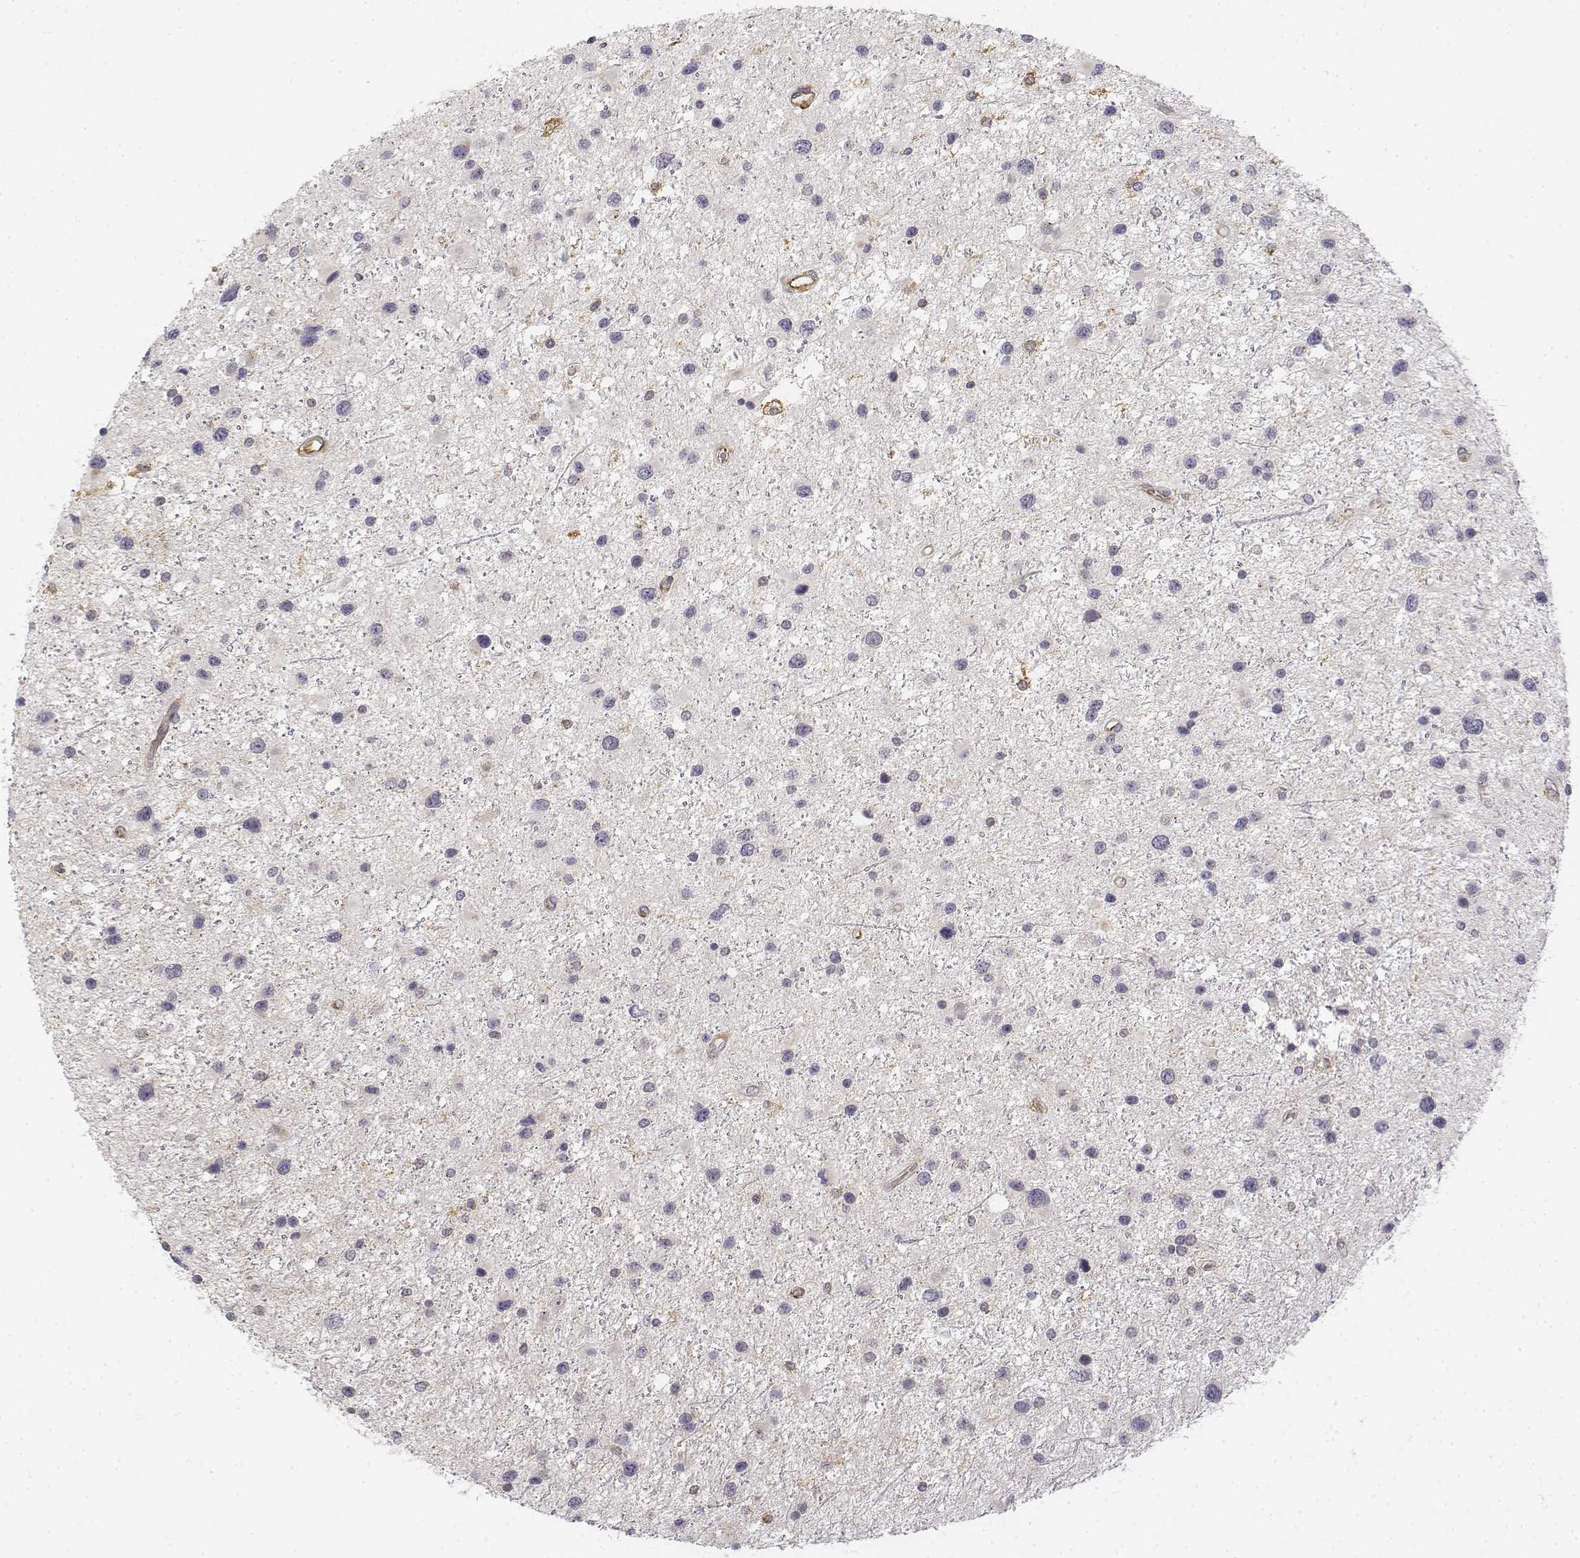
{"staining": {"intensity": "negative", "quantity": "none", "location": "none"}, "tissue": "glioma", "cell_type": "Tumor cells", "image_type": "cancer", "snomed": [{"axis": "morphology", "description": "Glioma, malignant, Low grade"}, {"axis": "topography", "description": "Brain"}], "caption": "Tumor cells show no significant staining in malignant low-grade glioma.", "gene": "CD14", "patient": {"sex": "female", "age": 32}}